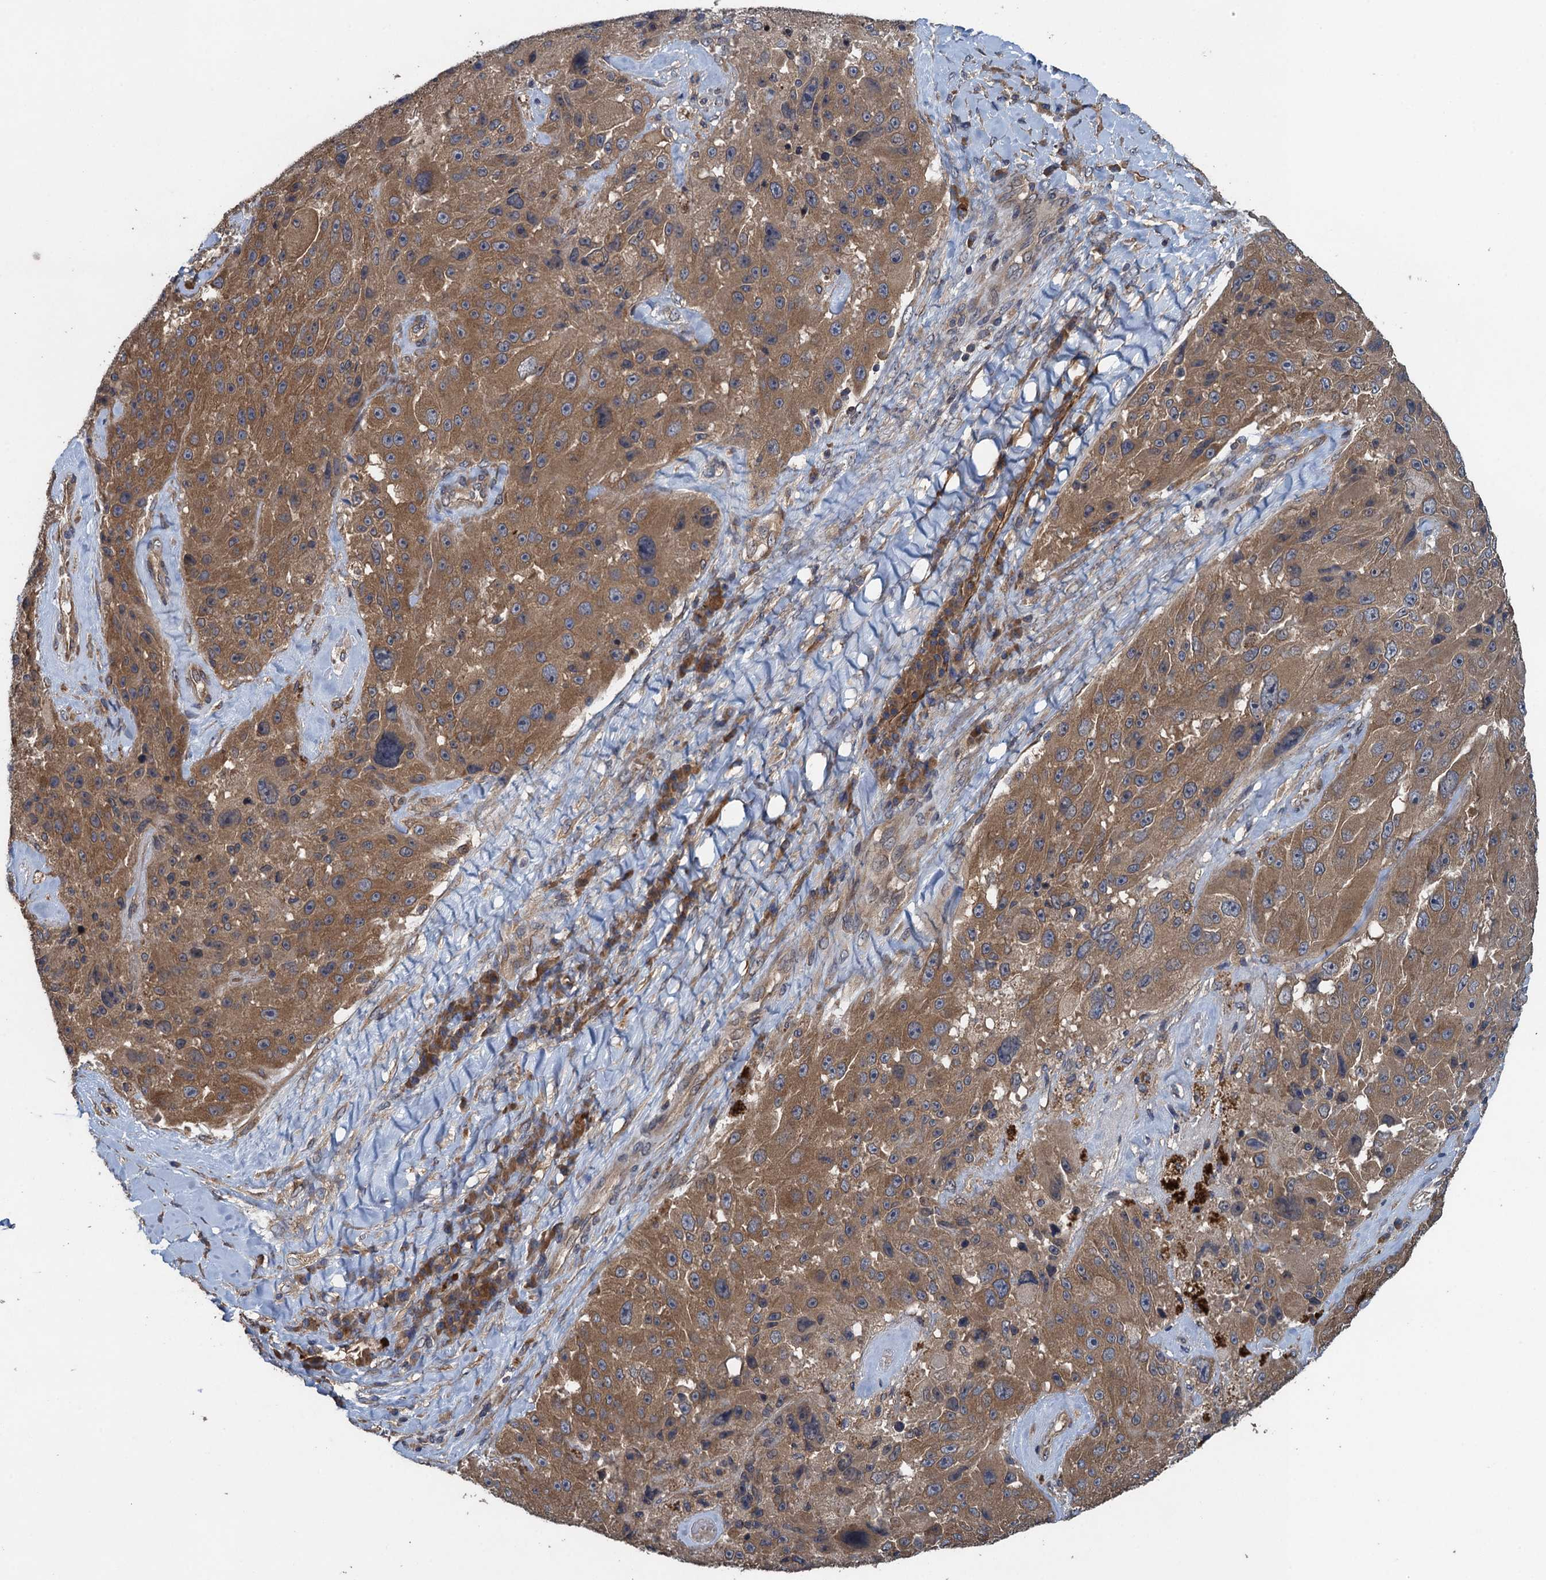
{"staining": {"intensity": "moderate", "quantity": ">75%", "location": "cytoplasmic/membranous"}, "tissue": "melanoma", "cell_type": "Tumor cells", "image_type": "cancer", "snomed": [{"axis": "morphology", "description": "Malignant melanoma, Metastatic site"}, {"axis": "topography", "description": "Lymph node"}], "caption": "A photomicrograph showing moderate cytoplasmic/membranous positivity in approximately >75% of tumor cells in malignant melanoma (metastatic site), as visualized by brown immunohistochemical staining.", "gene": "CNTN5", "patient": {"sex": "male", "age": 62}}